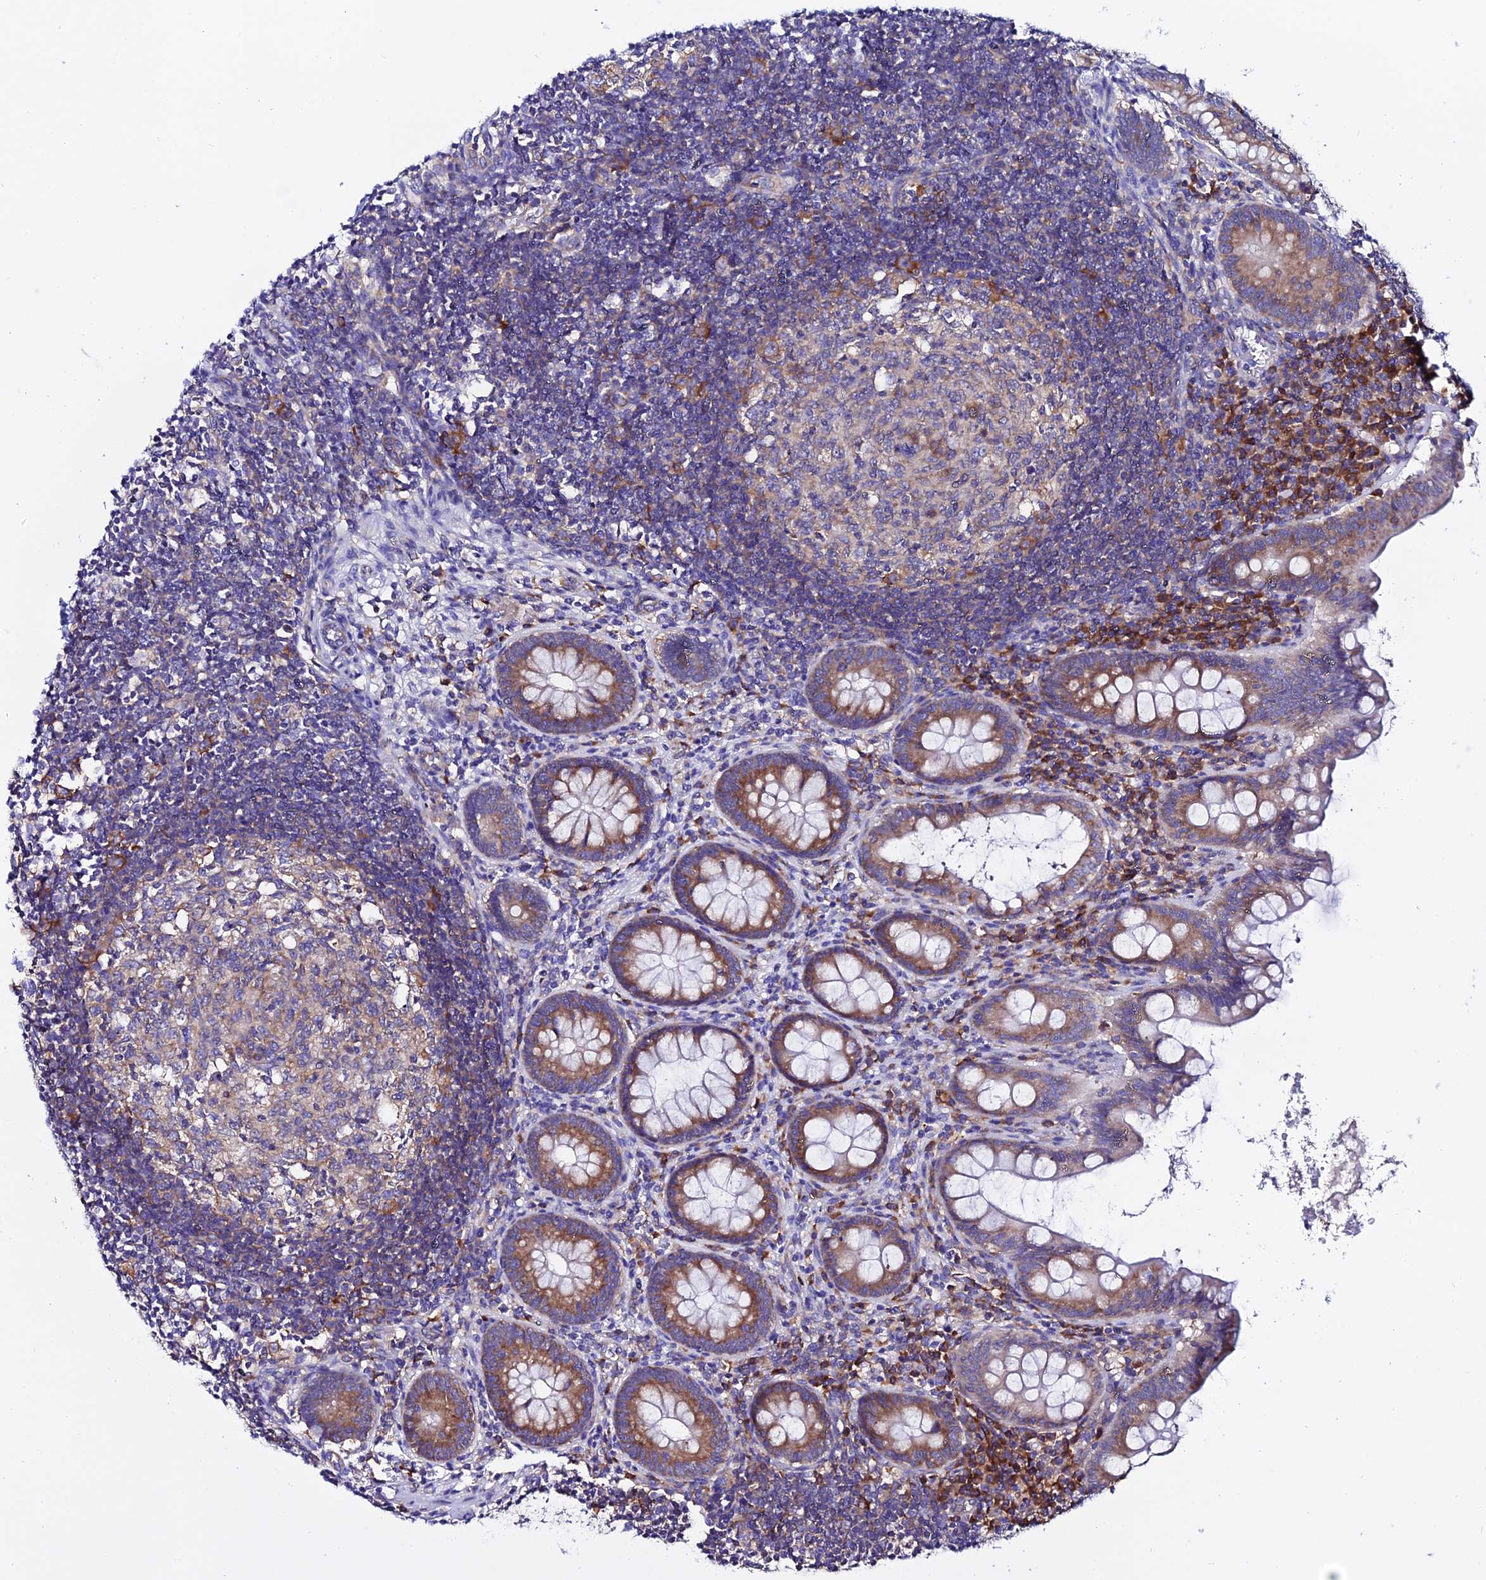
{"staining": {"intensity": "moderate", "quantity": ">75%", "location": "cytoplasmic/membranous"}, "tissue": "appendix", "cell_type": "Glandular cells", "image_type": "normal", "snomed": [{"axis": "morphology", "description": "Normal tissue, NOS"}, {"axis": "topography", "description": "Appendix"}], "caption": "Moderate cytoplasmic/membranous positivity for a protein is present in approximately >75% of glandular cells of benign appendix using immunohistochemistry (IHC).", "gene": "EEF1G", "patient": {"sex": "female", "age": 33}}